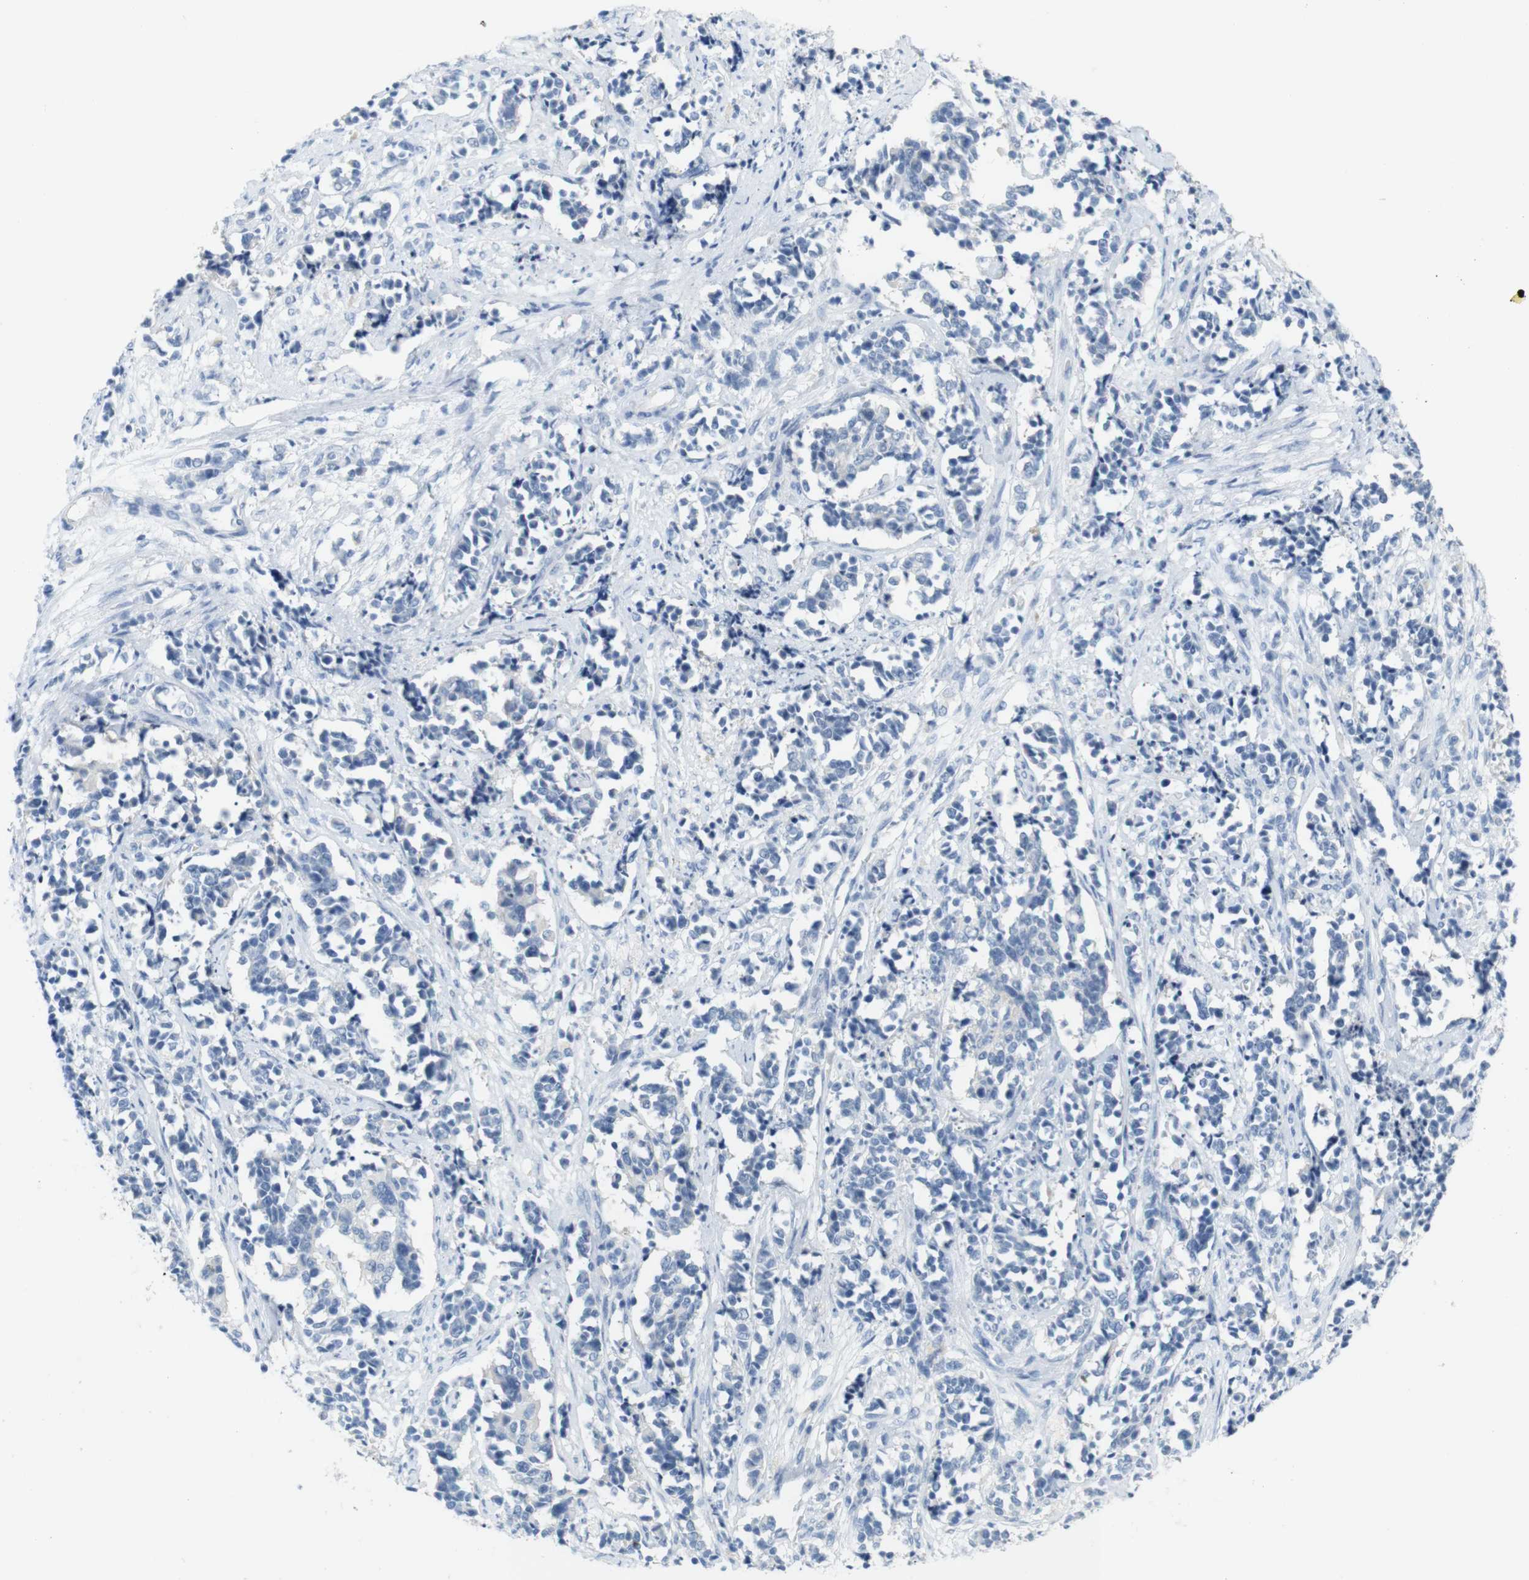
{"staining": {"intensity": "negative", "quantity": "none", "location": "none"}, "tissue": "cervical cancer", "cell_type": "Tumor cells", "image_type": "cancer", "snomed": [{"axis": "morphology", "description": "Normal tissue, NOS"}, {"axis": "morphology", "description": "Squamous cell carcinoma, NOS"}, {"axis": "topography", "description": "Cervix"}], "caption": "Squamous cell carcinoma (cervical) was stained to show a protein in brown. There is no significant expression in tumor cells.", "gene": "LRRK2", "patient": {"sex": "female", "age": 35}}